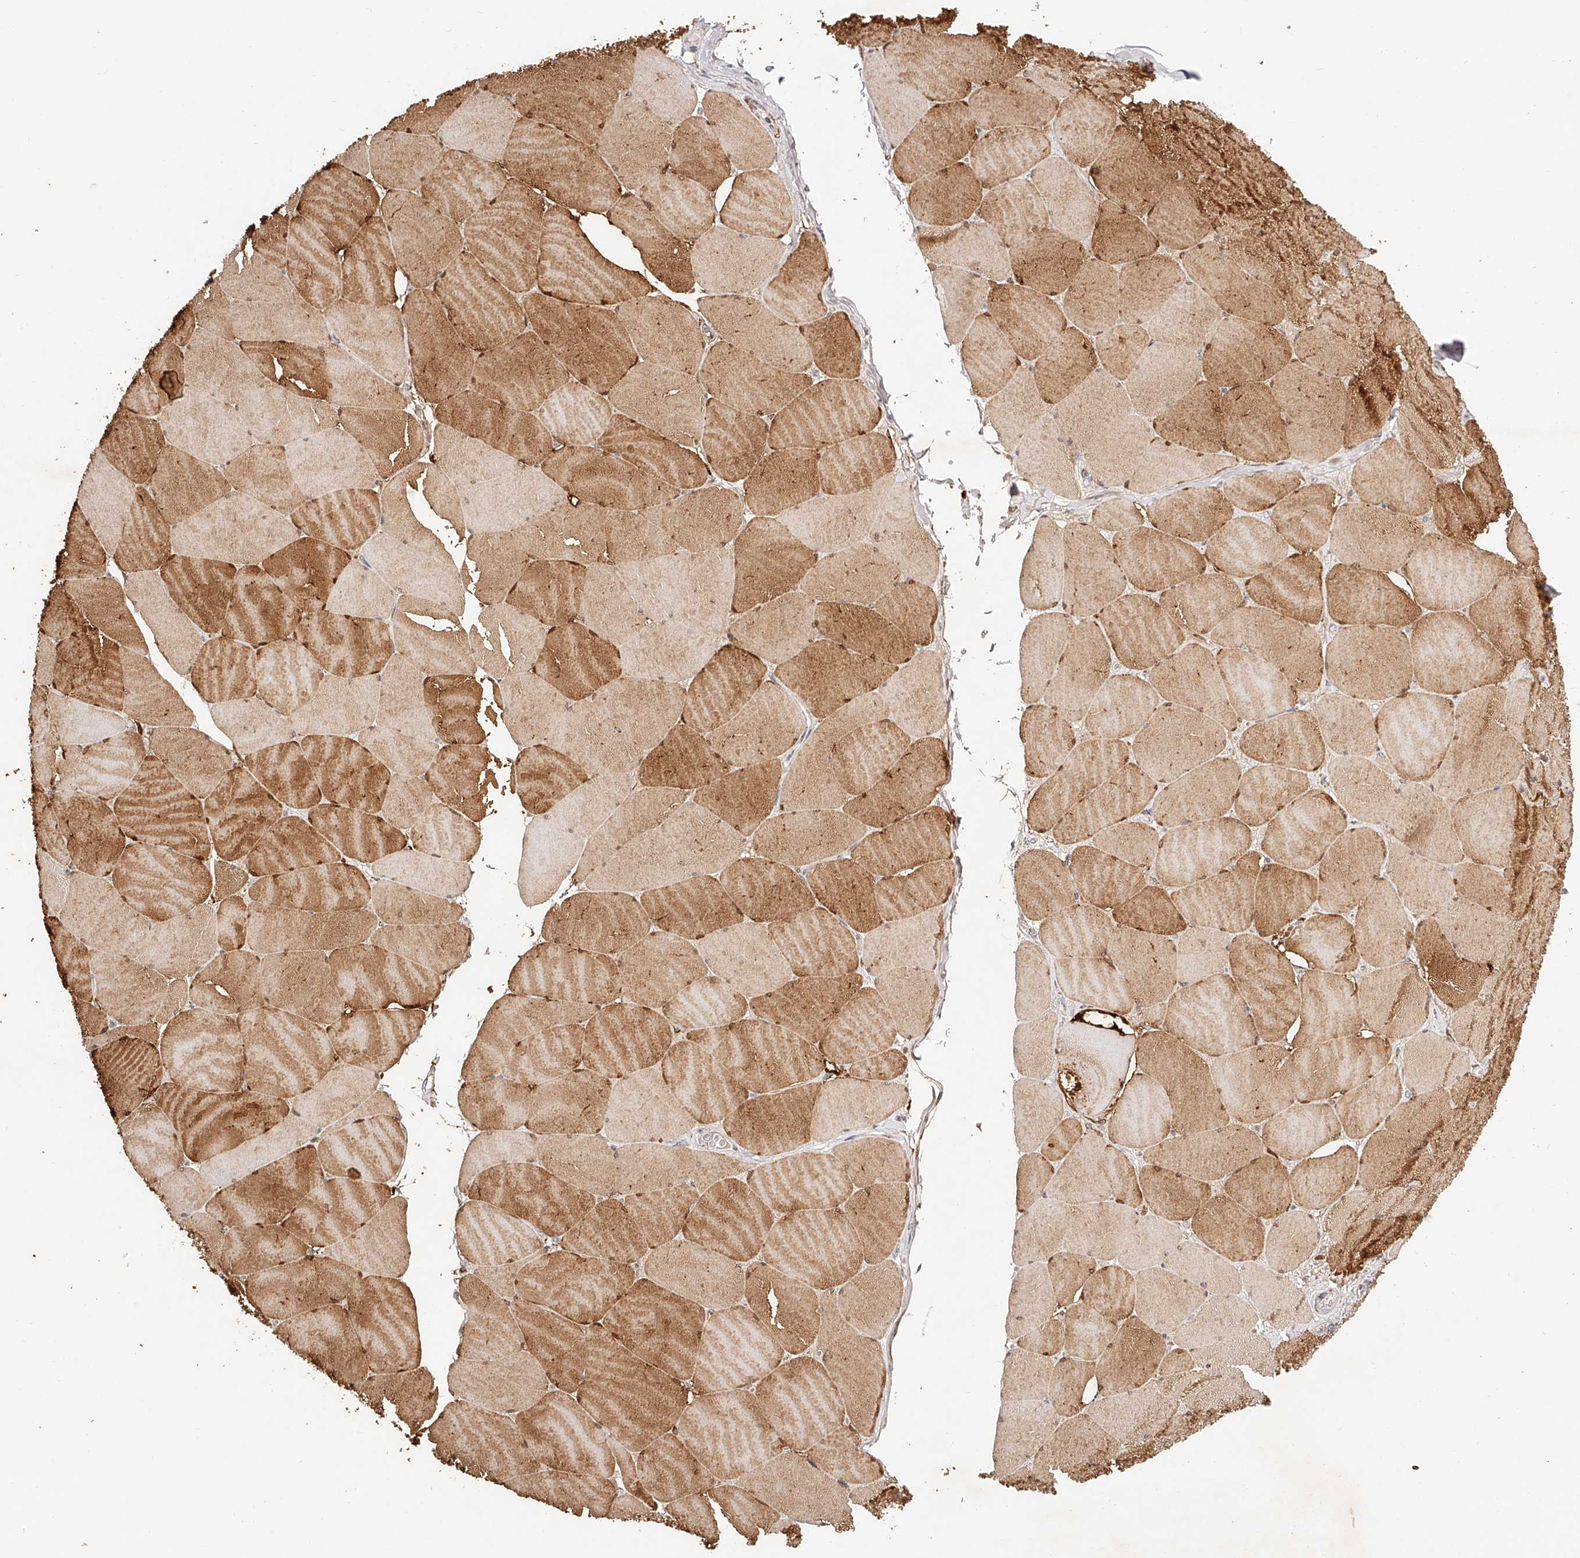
{"staining": {"intensity": "moderate", "quantity": "25%-75%", "location": "cytoplasmic/membranous,nuclear"}, "tissue": "skeletal muscle", "cell_type": "Myocytes", "image_type": "normal", "snomed": [{"axis": "morphology", "description": "Normal tissue, NOS"}, {"axis": "topography", "description": "Skeletal muscle"}, {"axis": "topography", "description": "Head-Neck"}], "caption": "The immunohistochemical stain shows moderate cytoplasmic/membranous,nuclear positivity in myocytes of unremarkable skeletal muscle.", "gene": "NDUFV3", "patient": {"sex": "male", "age": 66}}